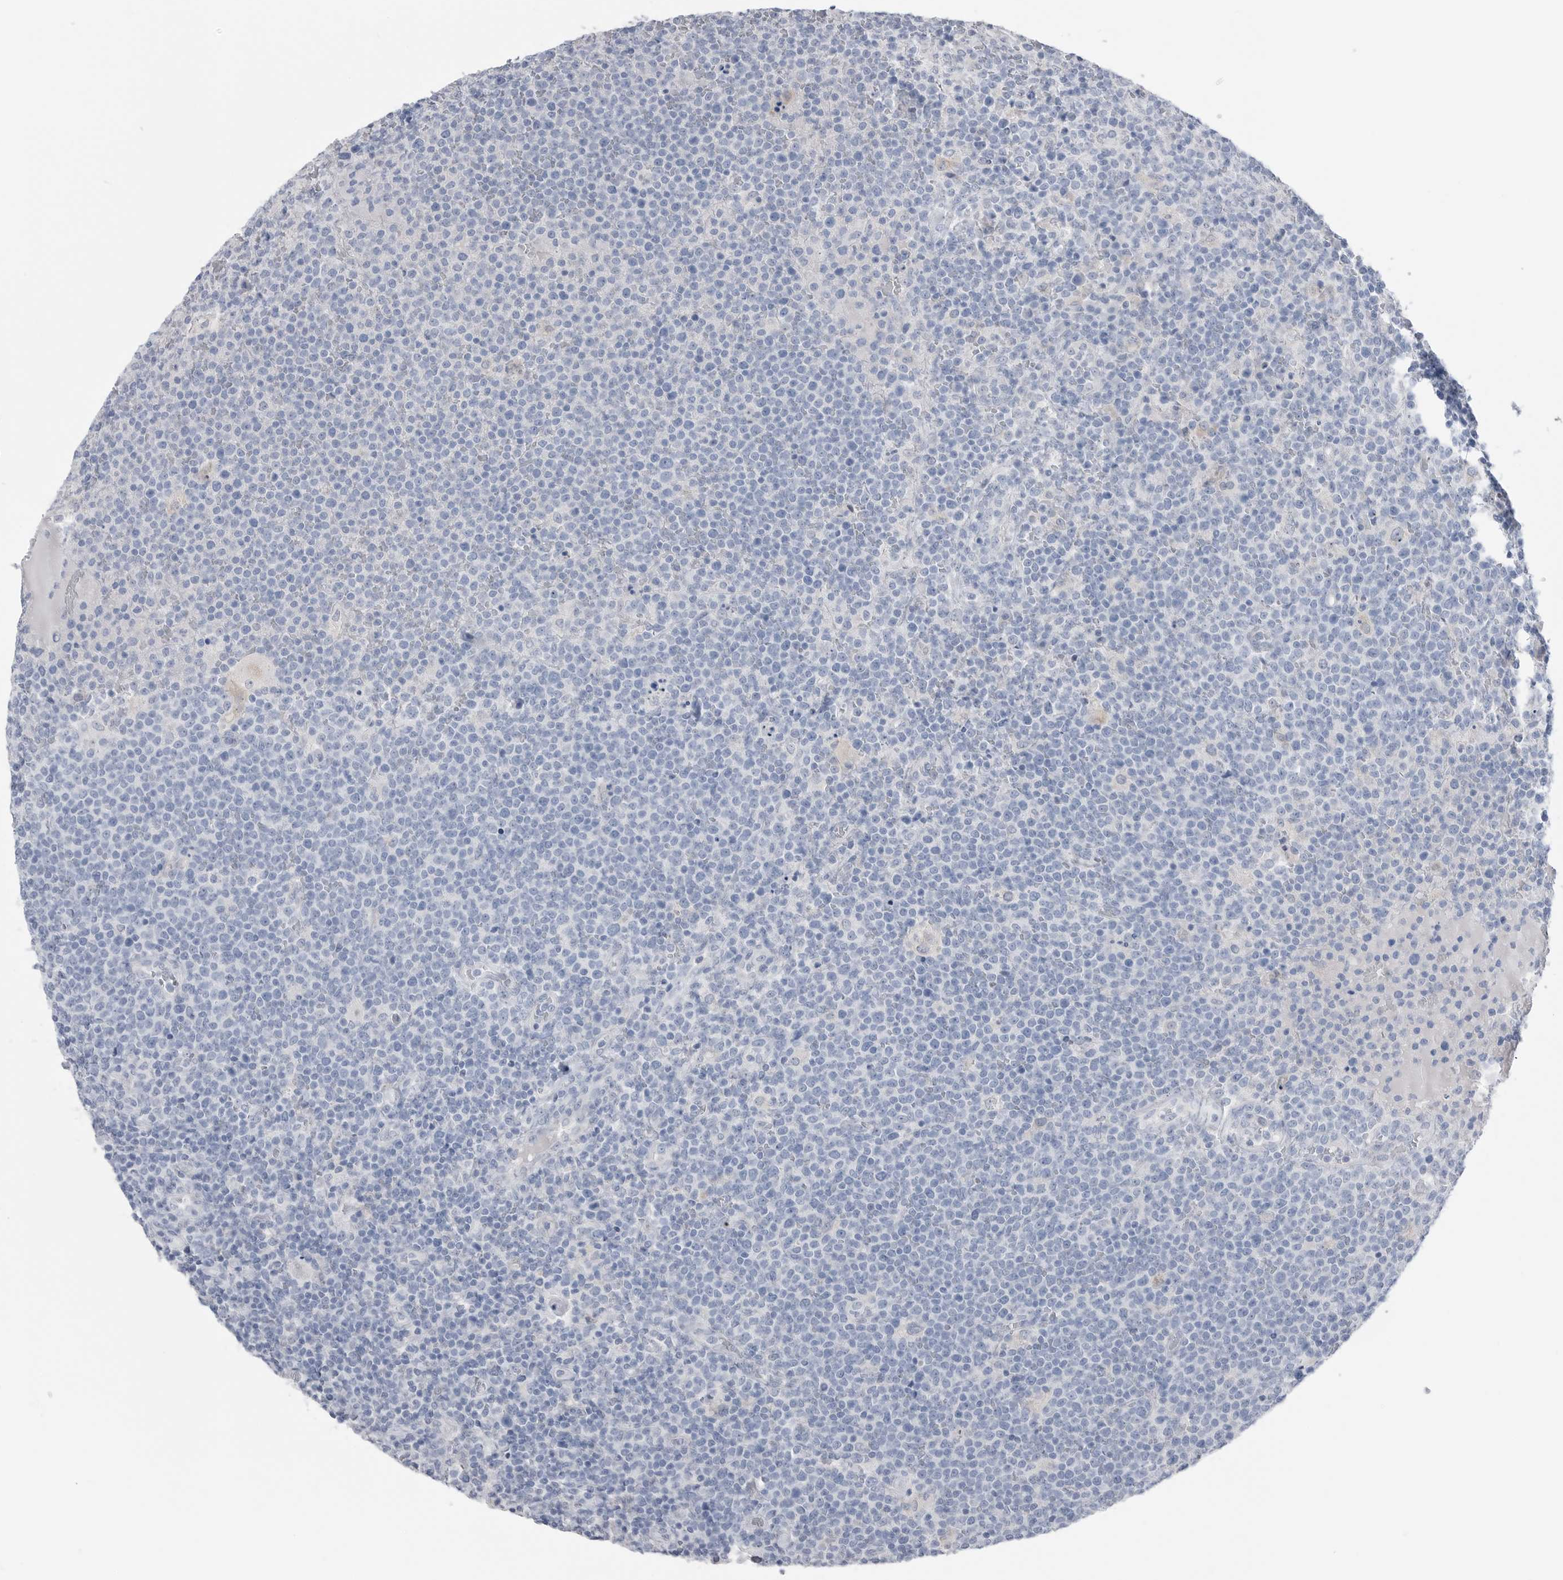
{"staining": {"intensity": "negative", "quantity": "none", "location": "none"}, "tissue": "lymphoma", "cell_type": "Tumor cells", "image_type": "cancer", "snomed": [{"axis": "morphology", "description": "Malignant lymphoma, non-Hodgkin's type, High grade"}, {"axis": "topography", "description": "Lymph node"}], "caption": "This is an IHC image of lymphoma. There is no expression in tumor cells.", "gene": "ABHD12", "patient": {"sex": "male", "age": 61}}